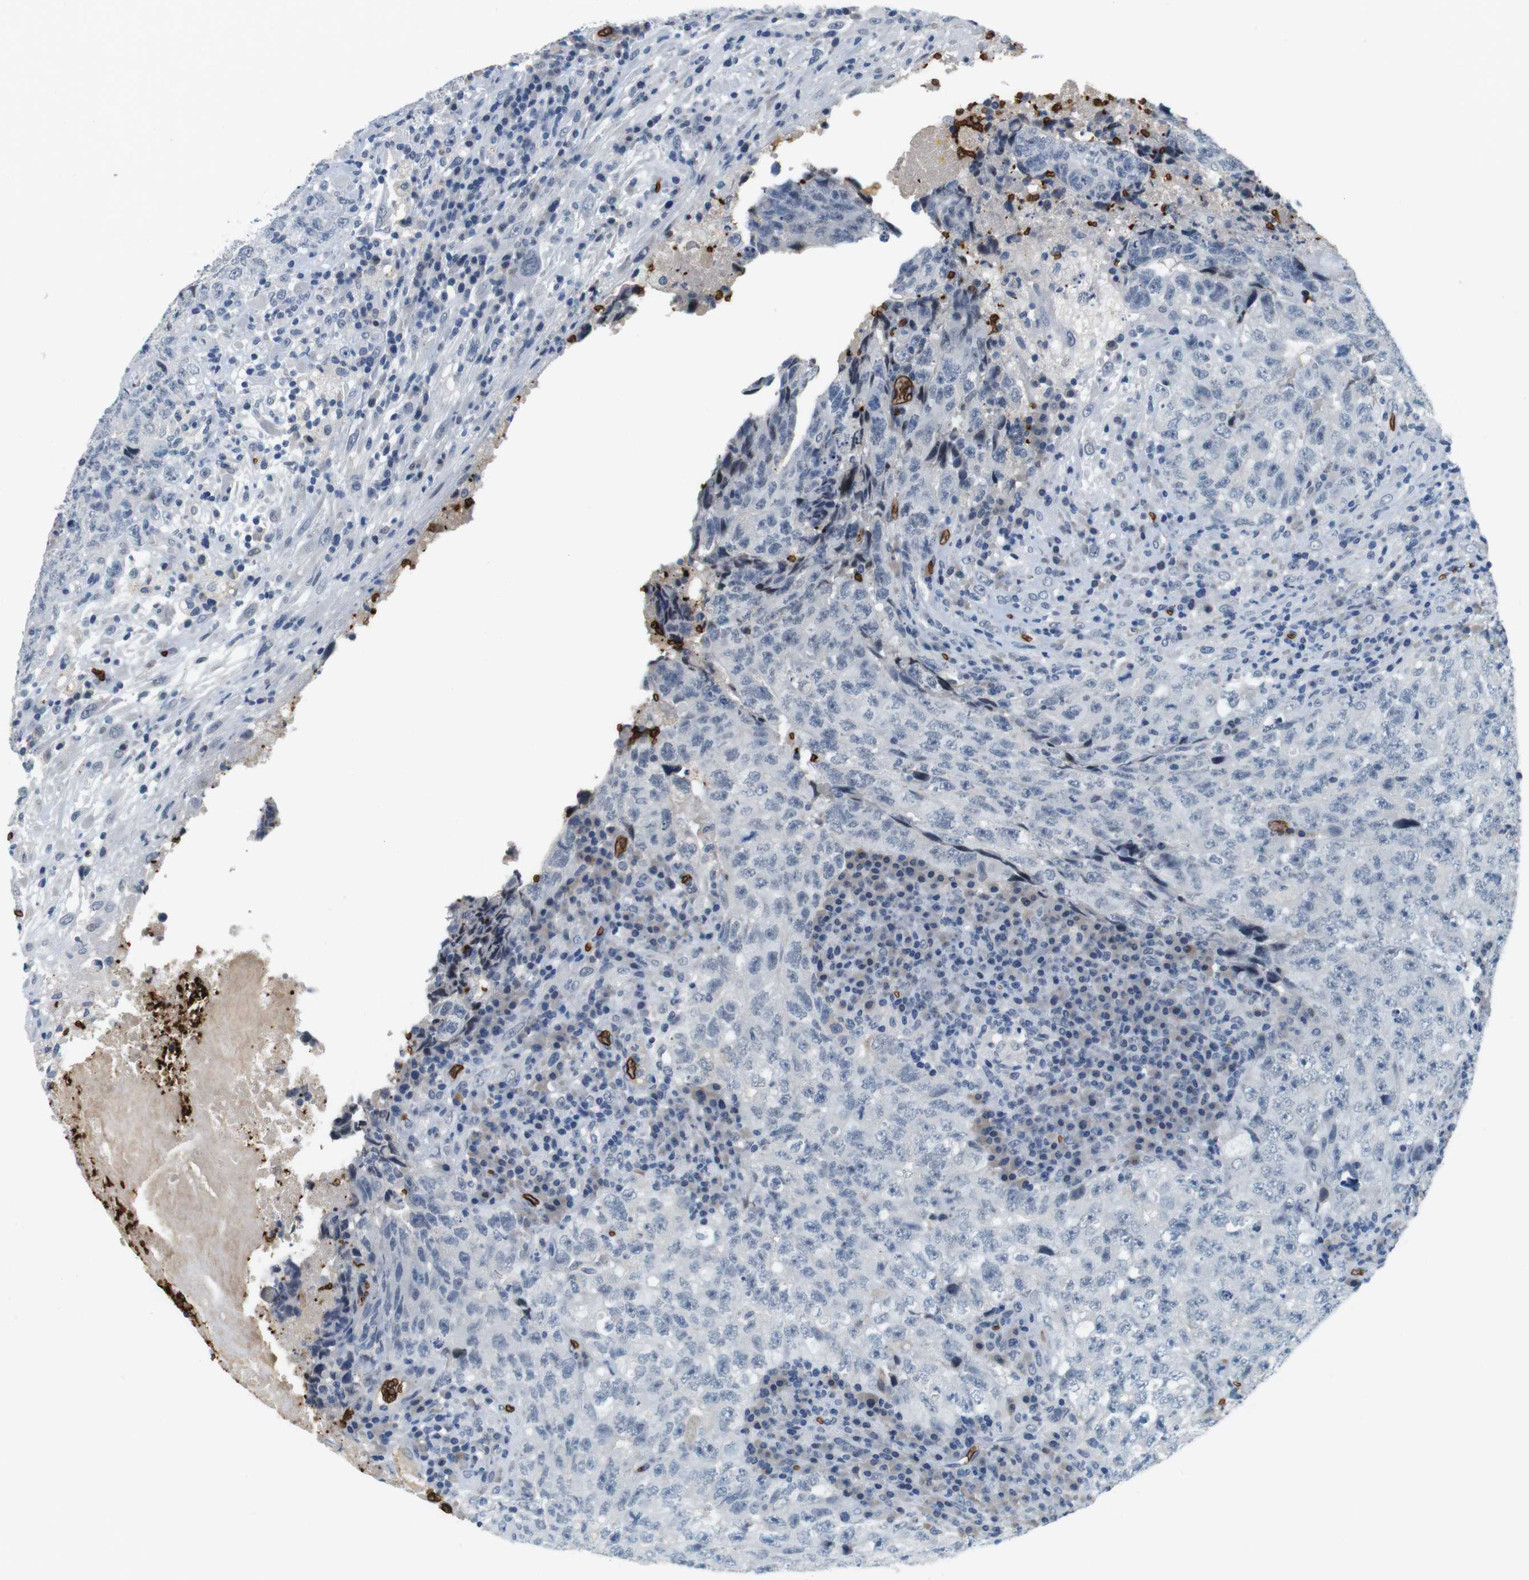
{"staining": {"intensity": "negative", "quantity": "none", "location": "none"}, "tissue": "testis cancer", "cell_type": "Tumor cells", "image_type": "cancer", "snomed": [{"axis": "morphology", "description": "Necrosis, NOS"}, {"axis": "morphology", "description": "Carcinoma, Embryonal, NOS"}, {"axis": "topography", "description": "Testis"}], "caption": "IHC image of human testis embryonal carcinoma stained for a protein (brown), which demonstrates no expression in tumor cells. (Immunohistochemistry, brightfield microscopy, high magnification).", "gene": "SLC4A1", "patient": {"sex": "male", "age": 19}}